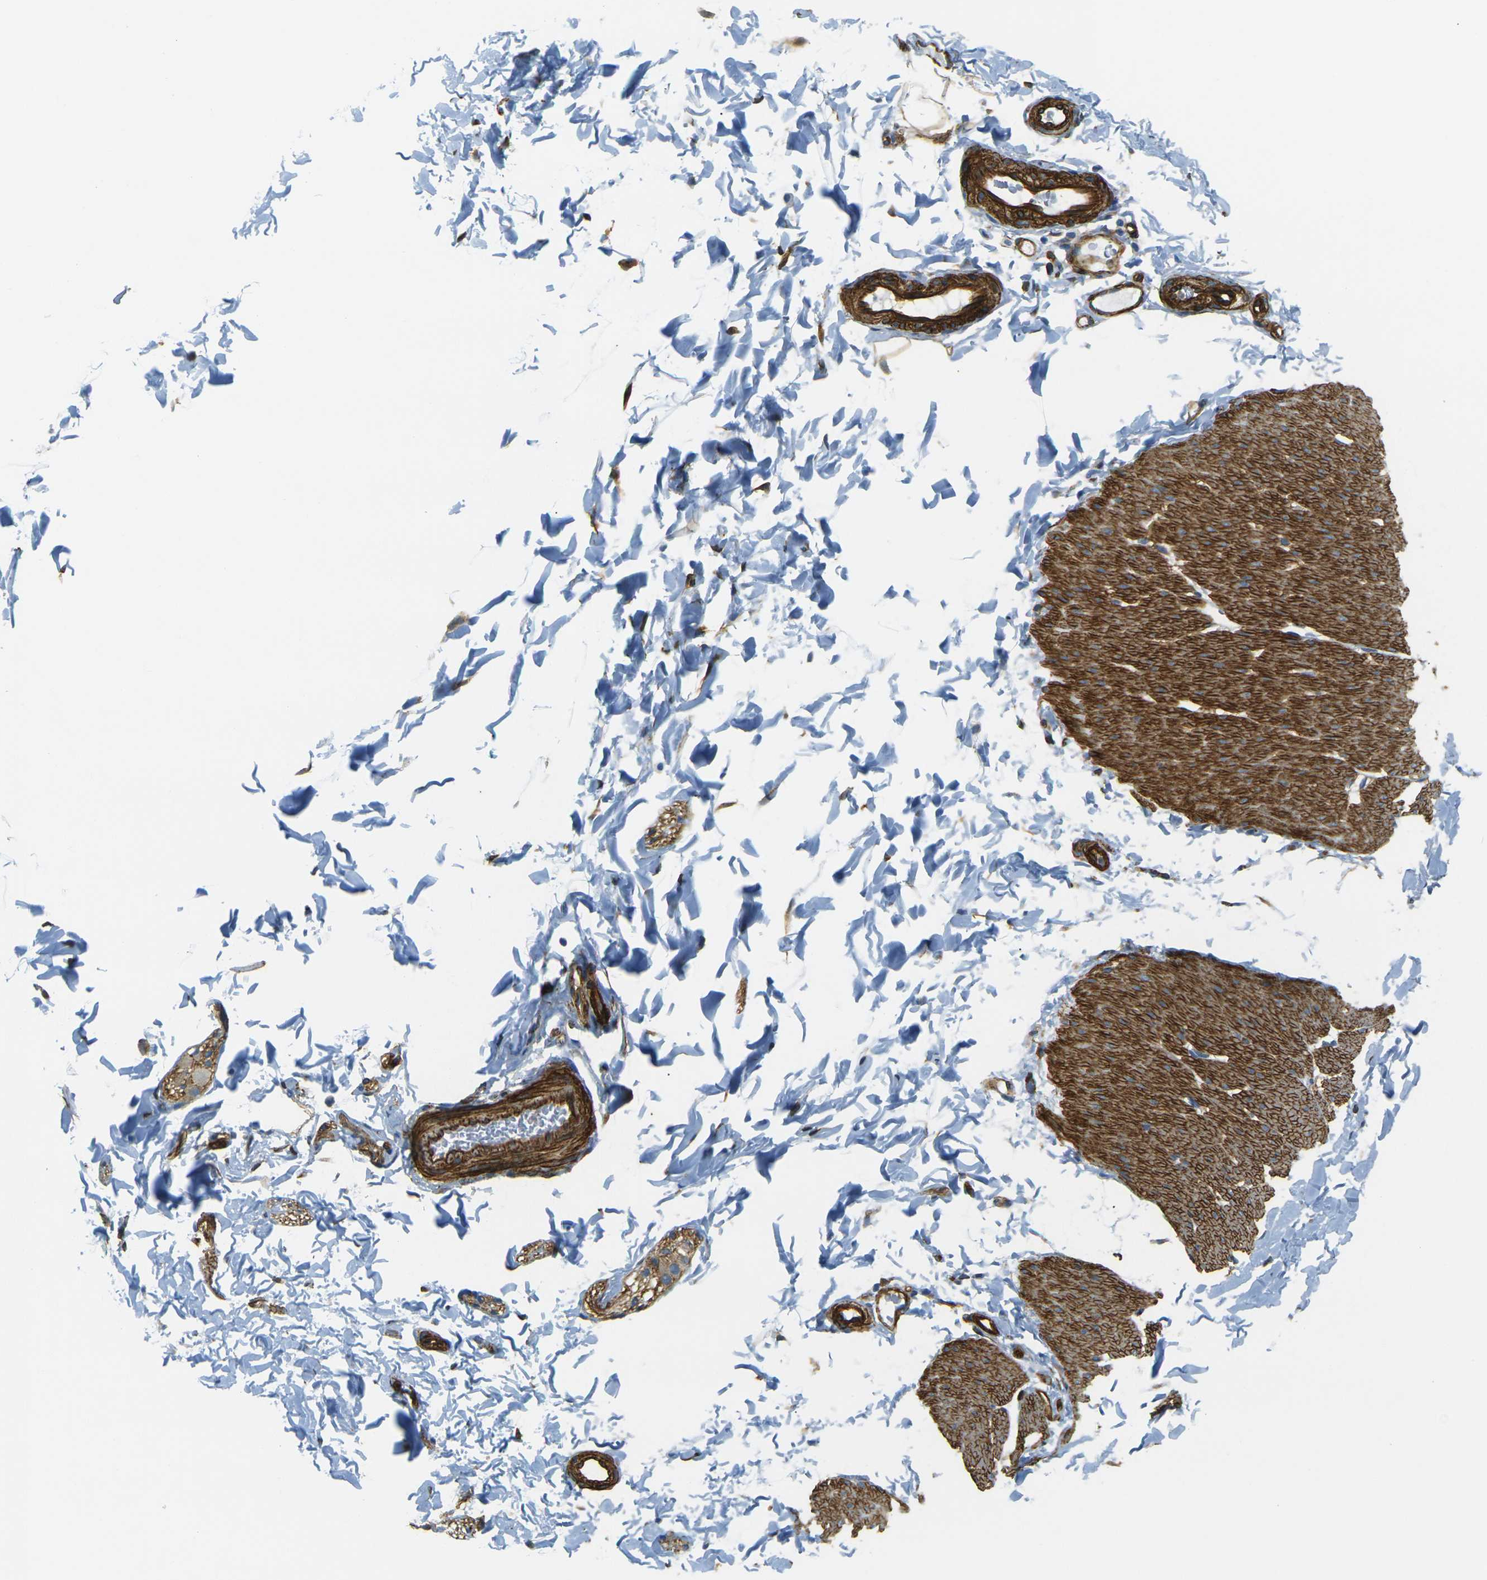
{"staining": {"intensity": "strong", "quantity": ">75%", "location": "cytoplasmic/membranous"}, "tissue": "smooth muscle", "cell_type": "Smooth muscle cells", "image_type": "normal", "snomed": [{"axis": "morphology", "description": "Normal tissue, NOS"}, {"axis": "topography", "description": "Smooth muscle"}, {"axis": "topography", "description": "Colon"}], "caption": "Immunohistochemistry (IHC) staining of benign smooth muscle, which displays high levels of strong cytoplasmic/membranous positivity in approximately >75% of smooth muscle cells indicating strong cytoplasmic/membranous protein staining. The staining was performed using DAB (brown) for protein detection and nuclei were counterstained in hematoxylin (blue).", "gene": "EPHA7", "patient": {"sex": "male", "age": 67}}